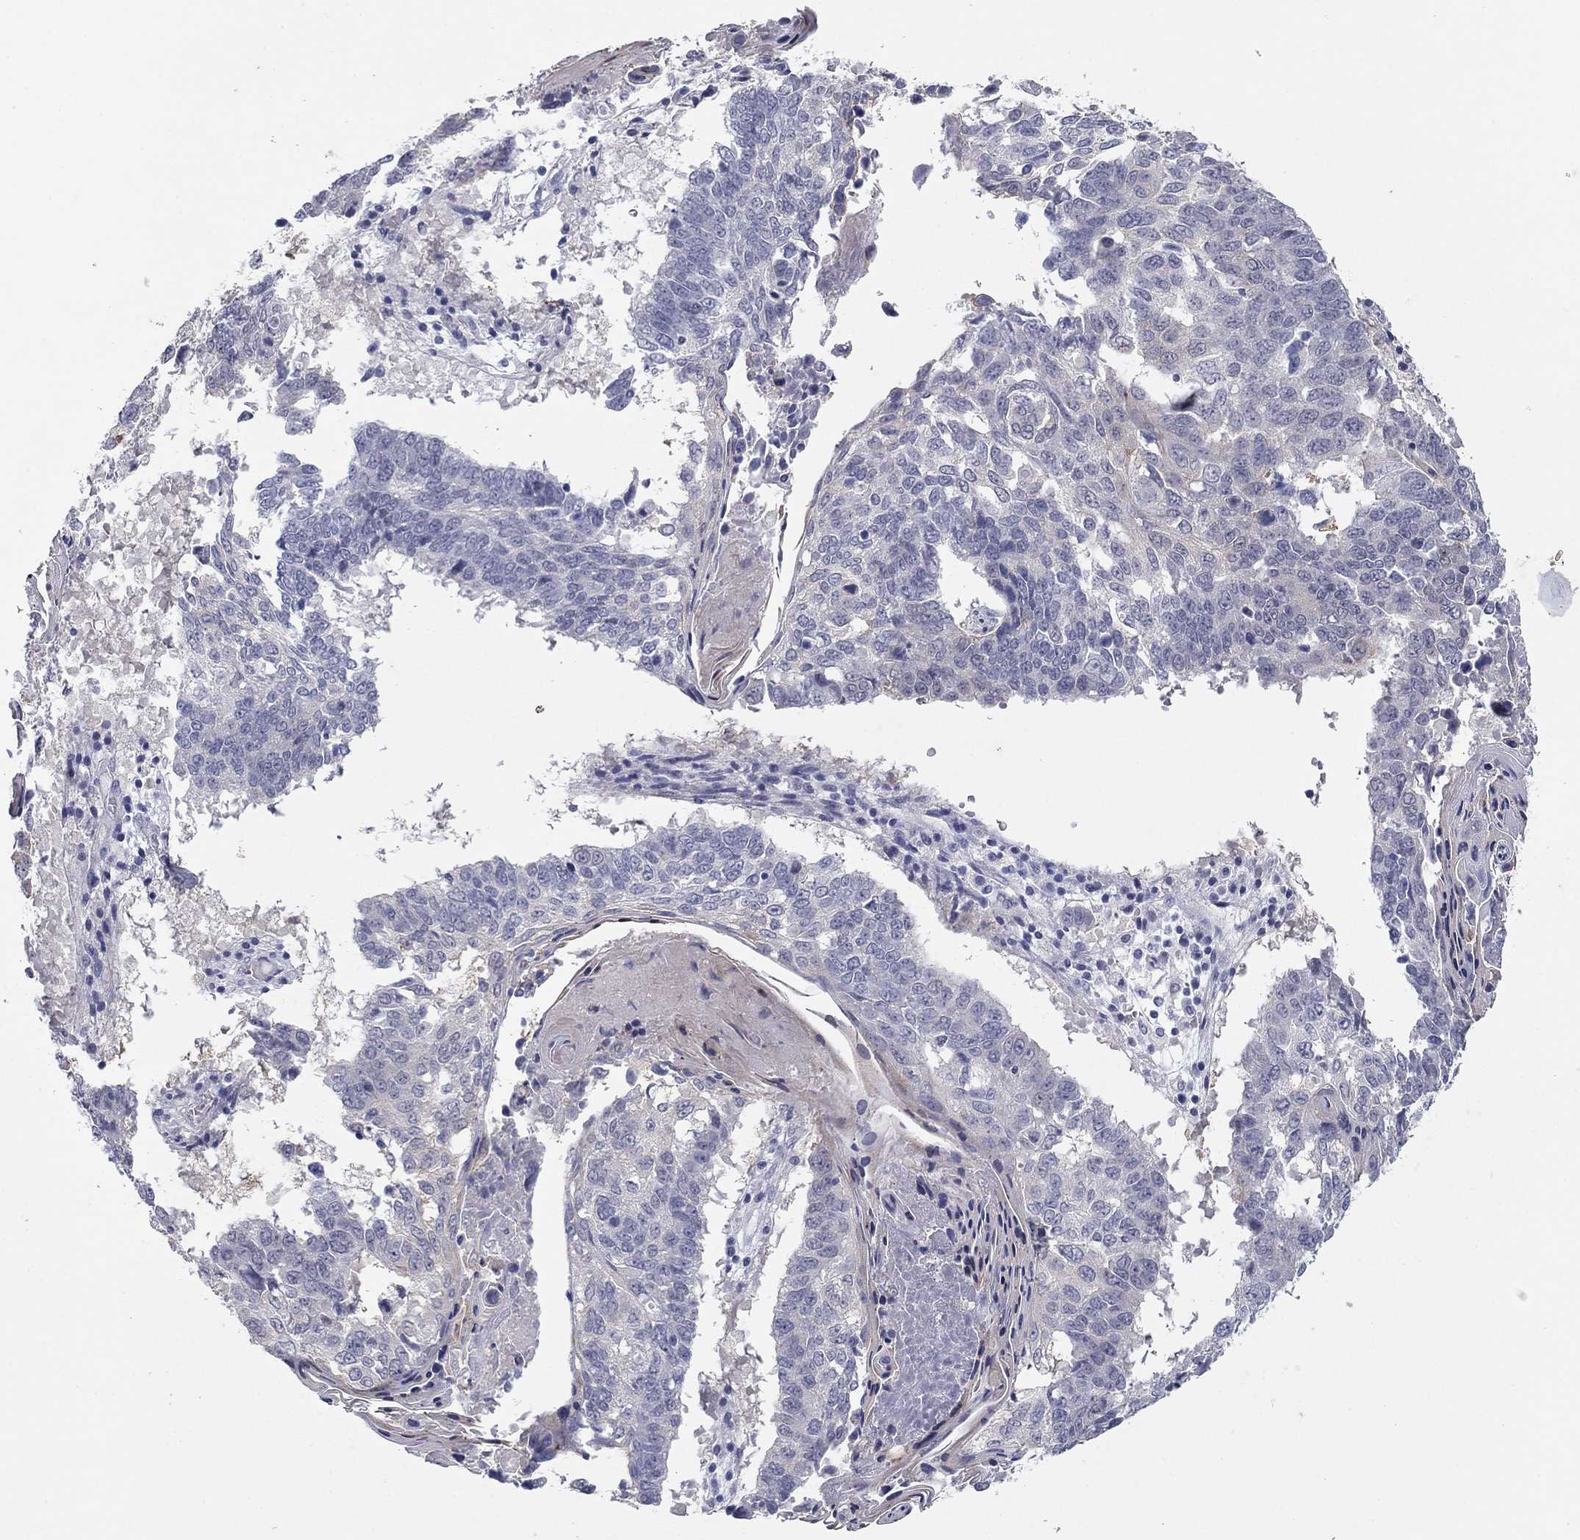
{"staining": {"intensity": "negative", "quantity": "none", "location": "none"}, "tissue": "lung cancer", "cell_type": "Tumor cells", "image_type": "cancer", "snomed": [{"axis": "morphology", "description": "Squamous cell carcinoma, NOS"}, {"axis": "topography", "description": "Lung"}], "caption": "This is a histopathology image of immunohistochemistry staining of lung squamous cell carcinoma, which shows no staining in tumor cells.", "gene": "PLS1", "patient": {"sex": "male", "age": 73}}